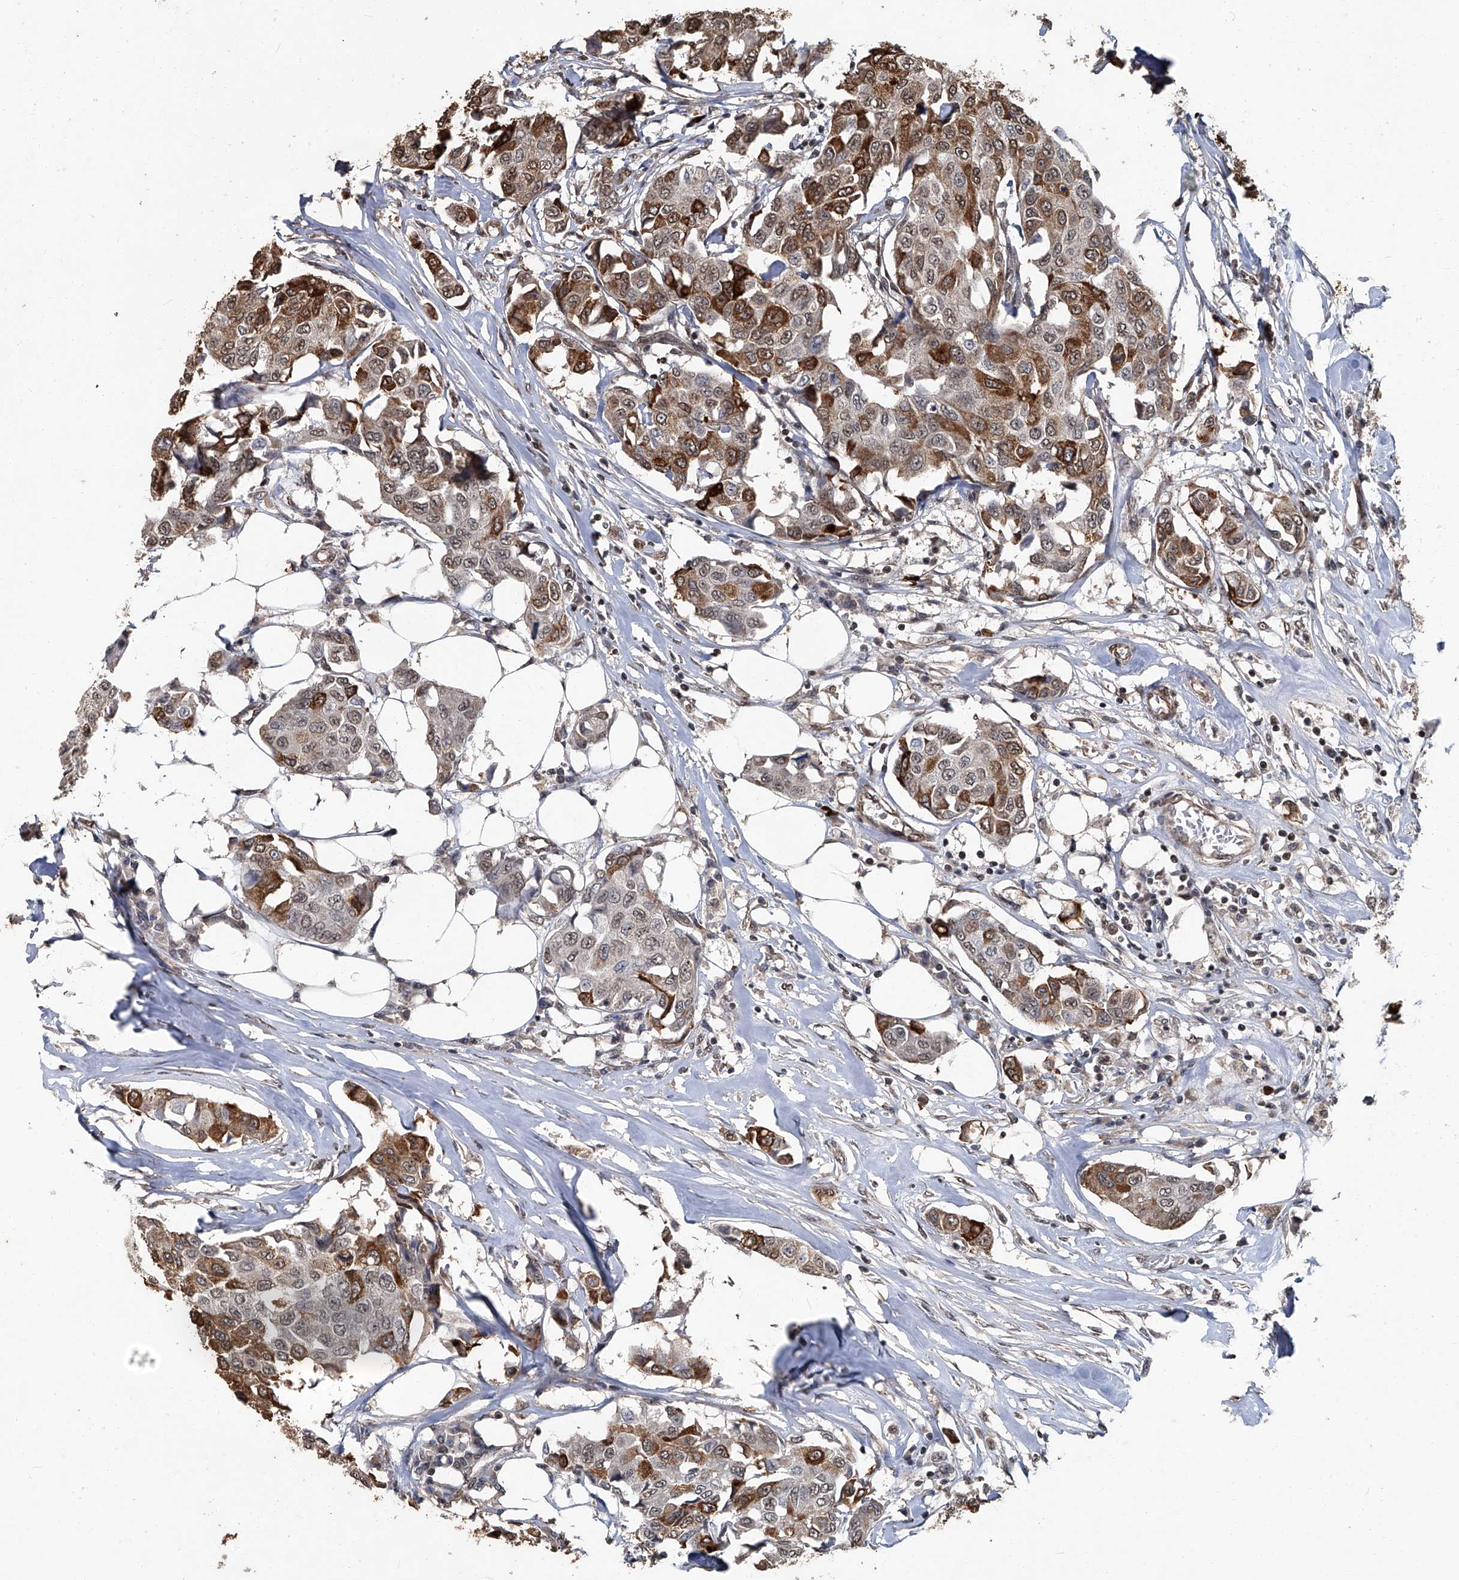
{"staining": {"intensity": "strong", "quantity": "25%-75%", "location": "cytoplasmic/membranous"}, "tissue": "breast cancer", "cell_type": "Tumor cells", "image_type": "cancer", "snomed": [{"axis": "morphology", "description": "Duct carcinoma"}, {"axis": "topography", "description": "Breast"}], "caption": "A high-resolution micrograph shows immunohistochemistry (IHC) staining of breast cancer, which demonstrates strong cytoplasmic/membranous staining in about 25%-75% of tumor cells.", "gene": "GPR132", "patient": {"sex": "female", "age": 80}}